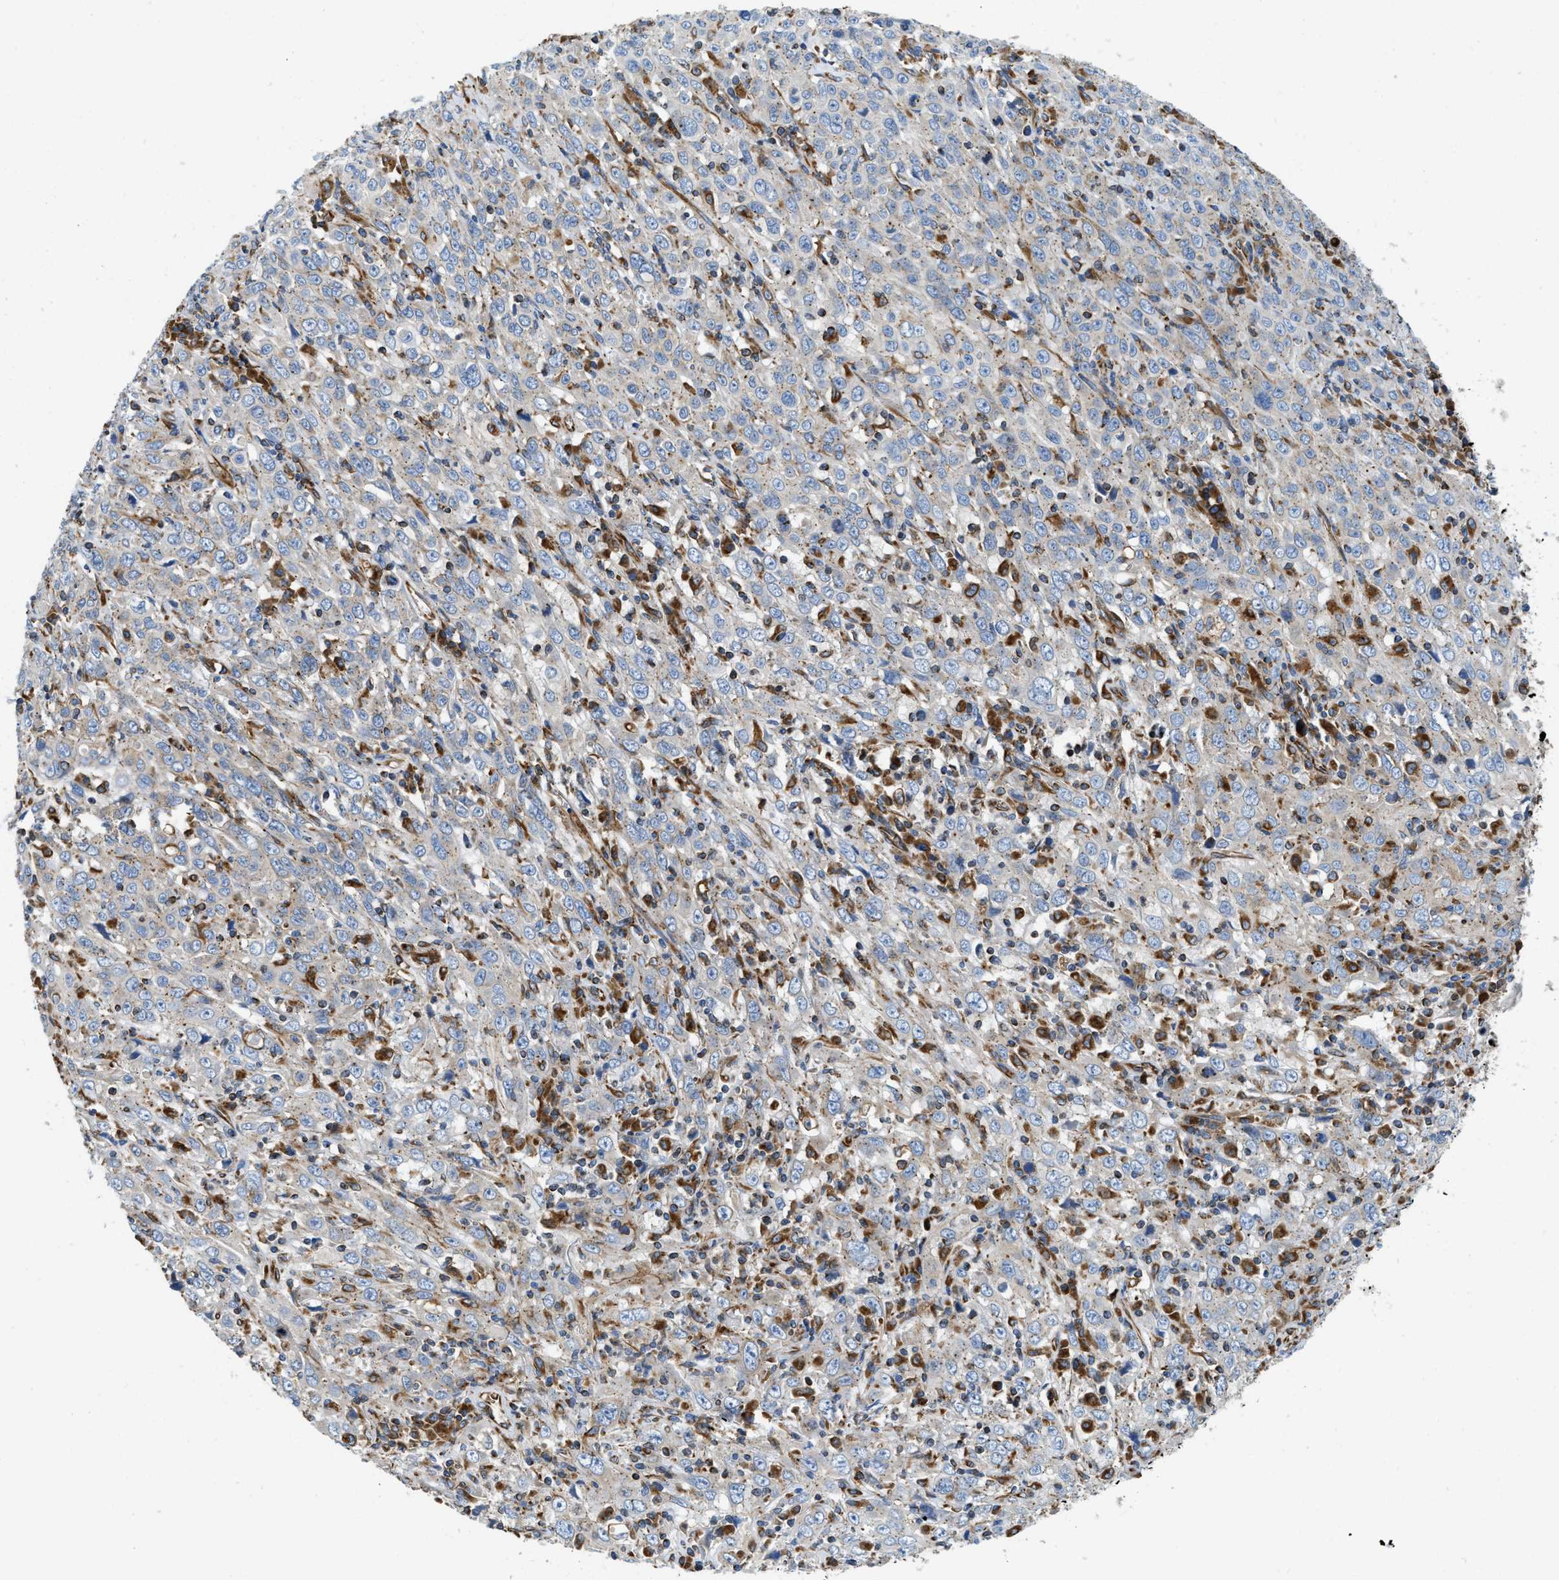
{"staining": {"intensity": "negative", "quantity": "none", "location": "none"}, "tissue": "cervical cancer", "cell_type": "Tumor cells", "image_type": "cancer", "snomed": [{"axis": "morphology", "description": "Squamous cell carcinoma, NOS"}, {"axis": "topography", "description": "Cervix"}], "caption": "Tumor cells show no significant protein positivity in cervical cancer.", "gene": "HSD17B12", "patient": {"sex": "female", "age": 46}}